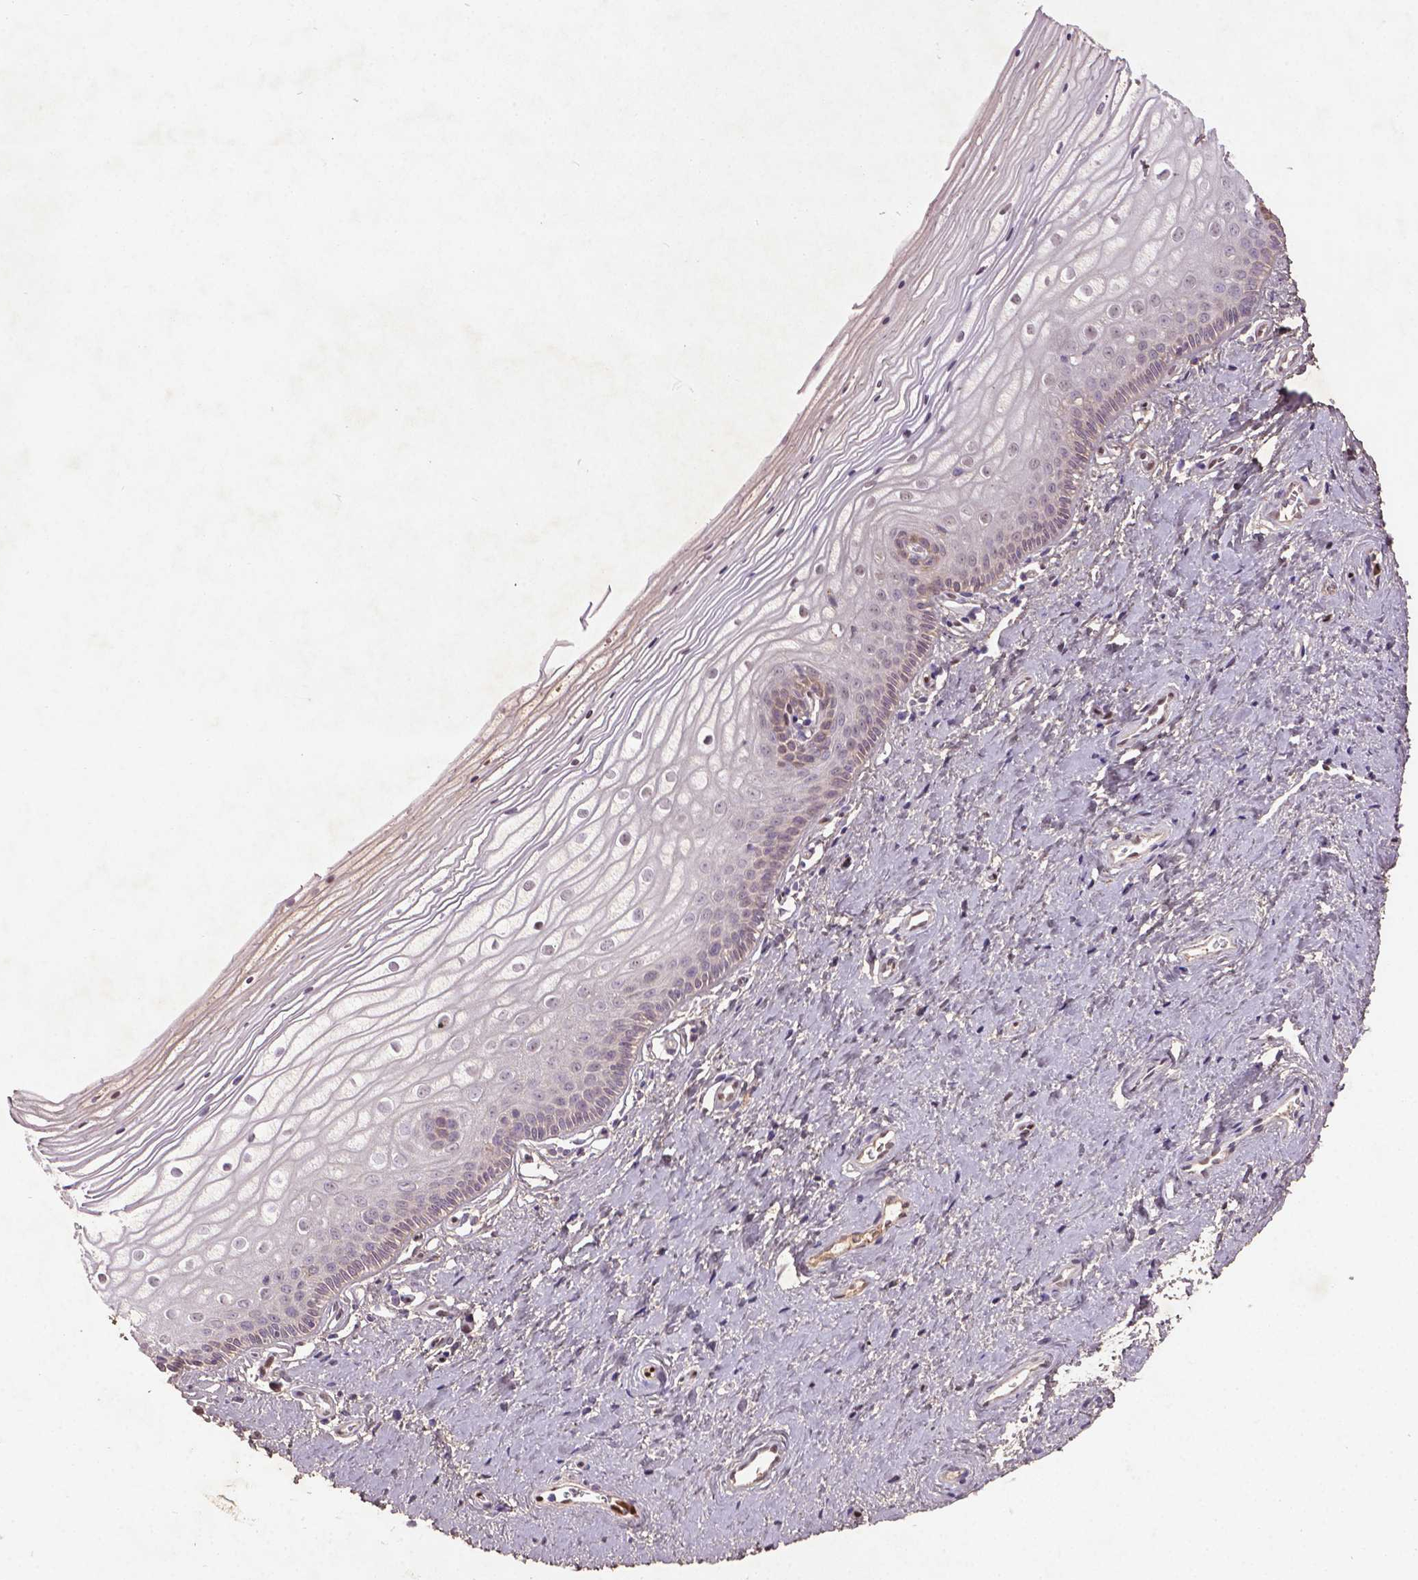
{"staining": {"intensity": "negative", "quantity": "none", "location": "none"}, "tissue": "vagina", "cell_type": "Squamous epithelial cells", "image_type": "normal", "snomed": [{"axis": "morphology", "description": "Normal tissue, NOS"}, {"axis": "topography", "description": "Vagina"}], "caption": "Immunohistochemistry micrograph of normal human vagina stained for a protein (brown), which demonstrates no positivity in squamous epithelial cells. Brightfield microscopy of immunohistochemistry stained with DAB (3,3'-diaminobenzidine) (brown) and hematoxylin (blue), captured at high magnification.", "gene": "SOX17", "patient": {"sex": "female", "age": 39}}